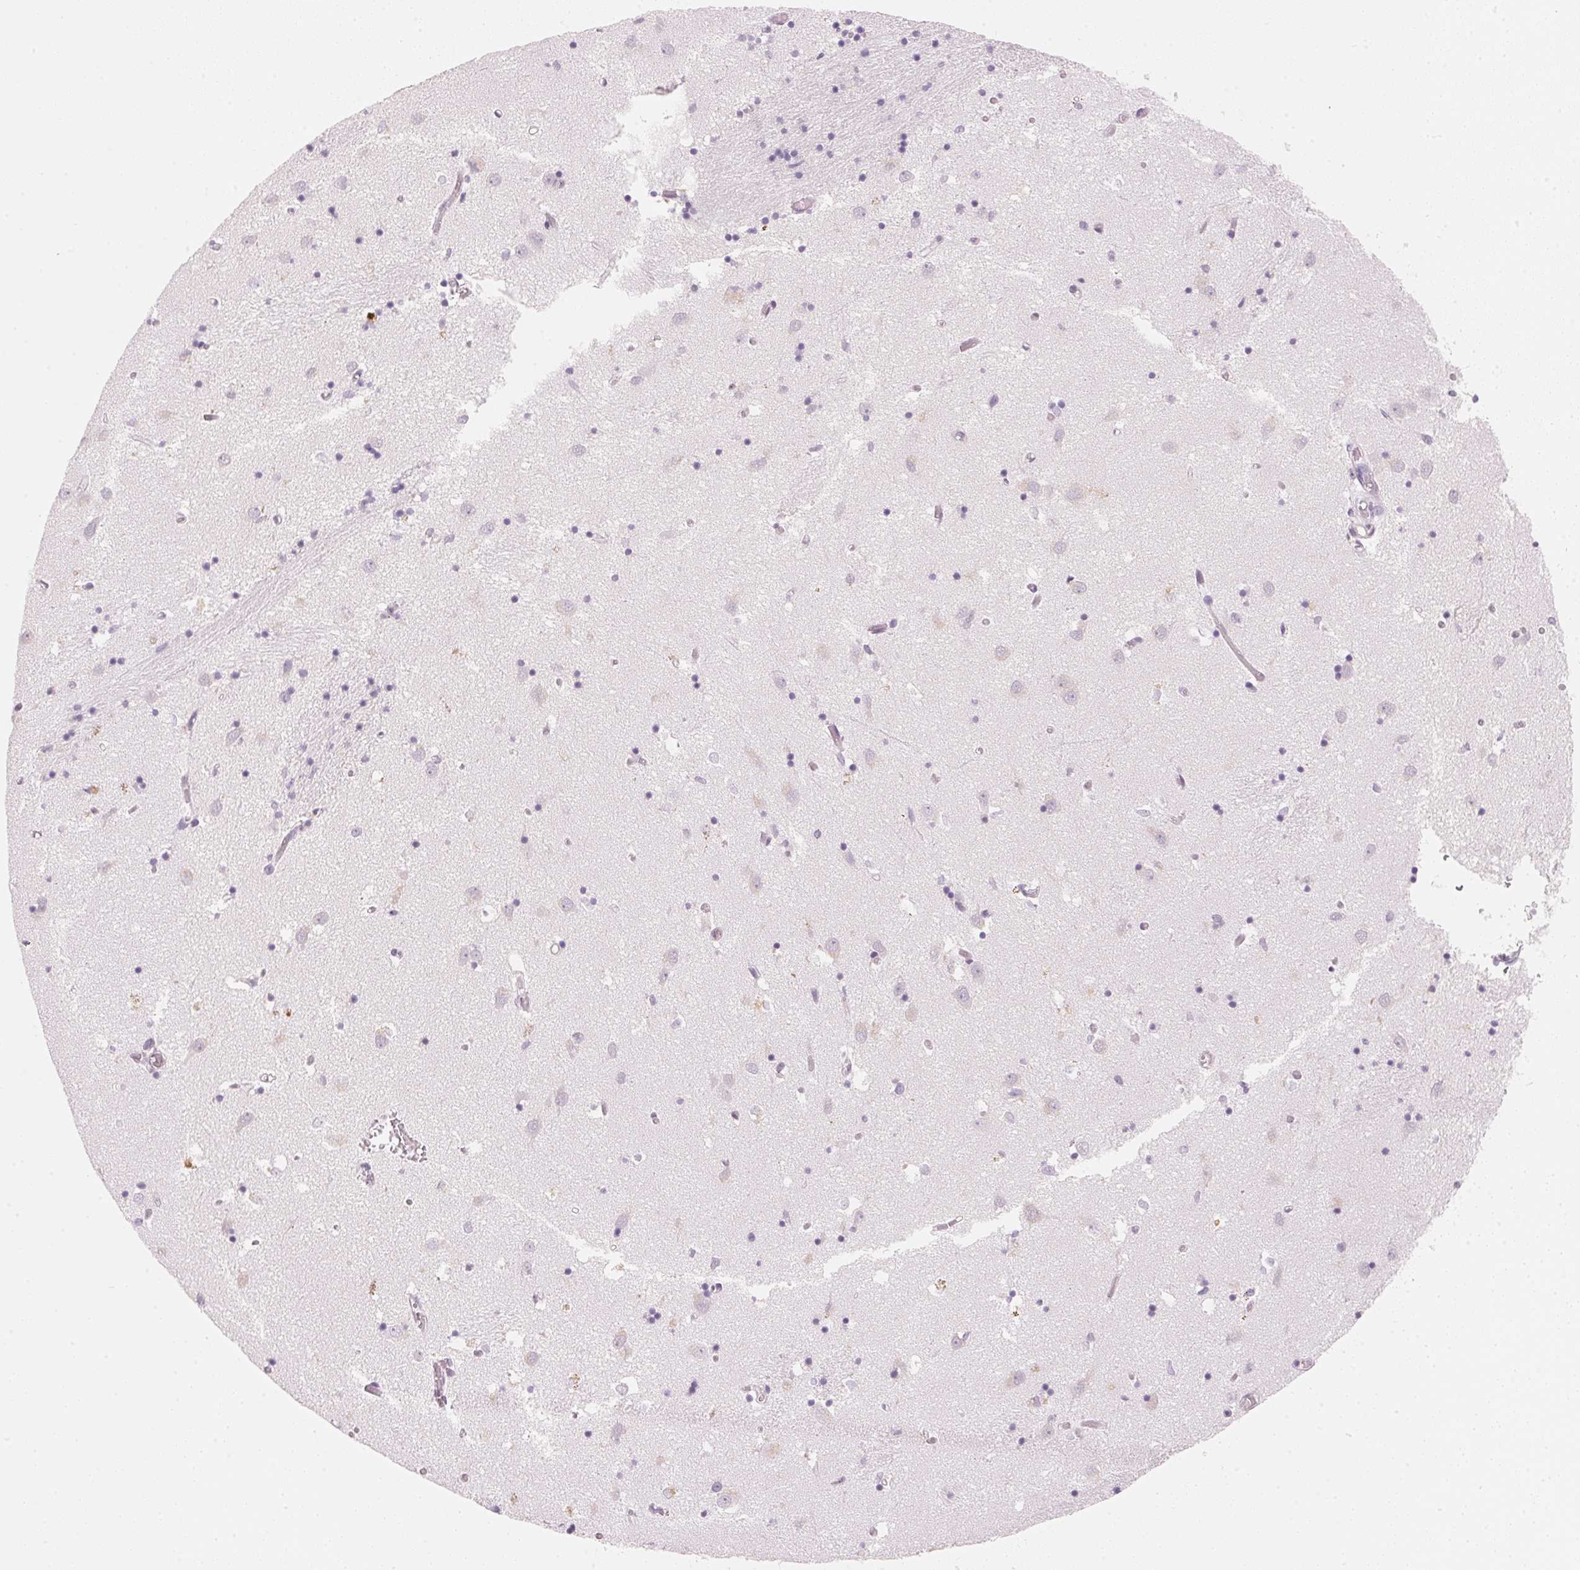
{"staining": {"intensity": "negative", "quantity": "none", "location": "none"}, "tissue": "caudate", "cell_type": "Glial cells", "image_type": "normal", "snomed": [{"axis": "morphology", "description": "Normal tissue, NOS"}, {"axis": "topography", "description": "Lateral ventricle wall"}], "caption": "The immunohistochemistry photomicrograph has no significant expression in glial cells of caudate. Brightfield microscopy of immunohistochemistry stained with DAB (brown) and hematoxylin (blue), captured at high magnification.", "gene": "HOXB13", "patient": {"sex": "male", "age": 70}}